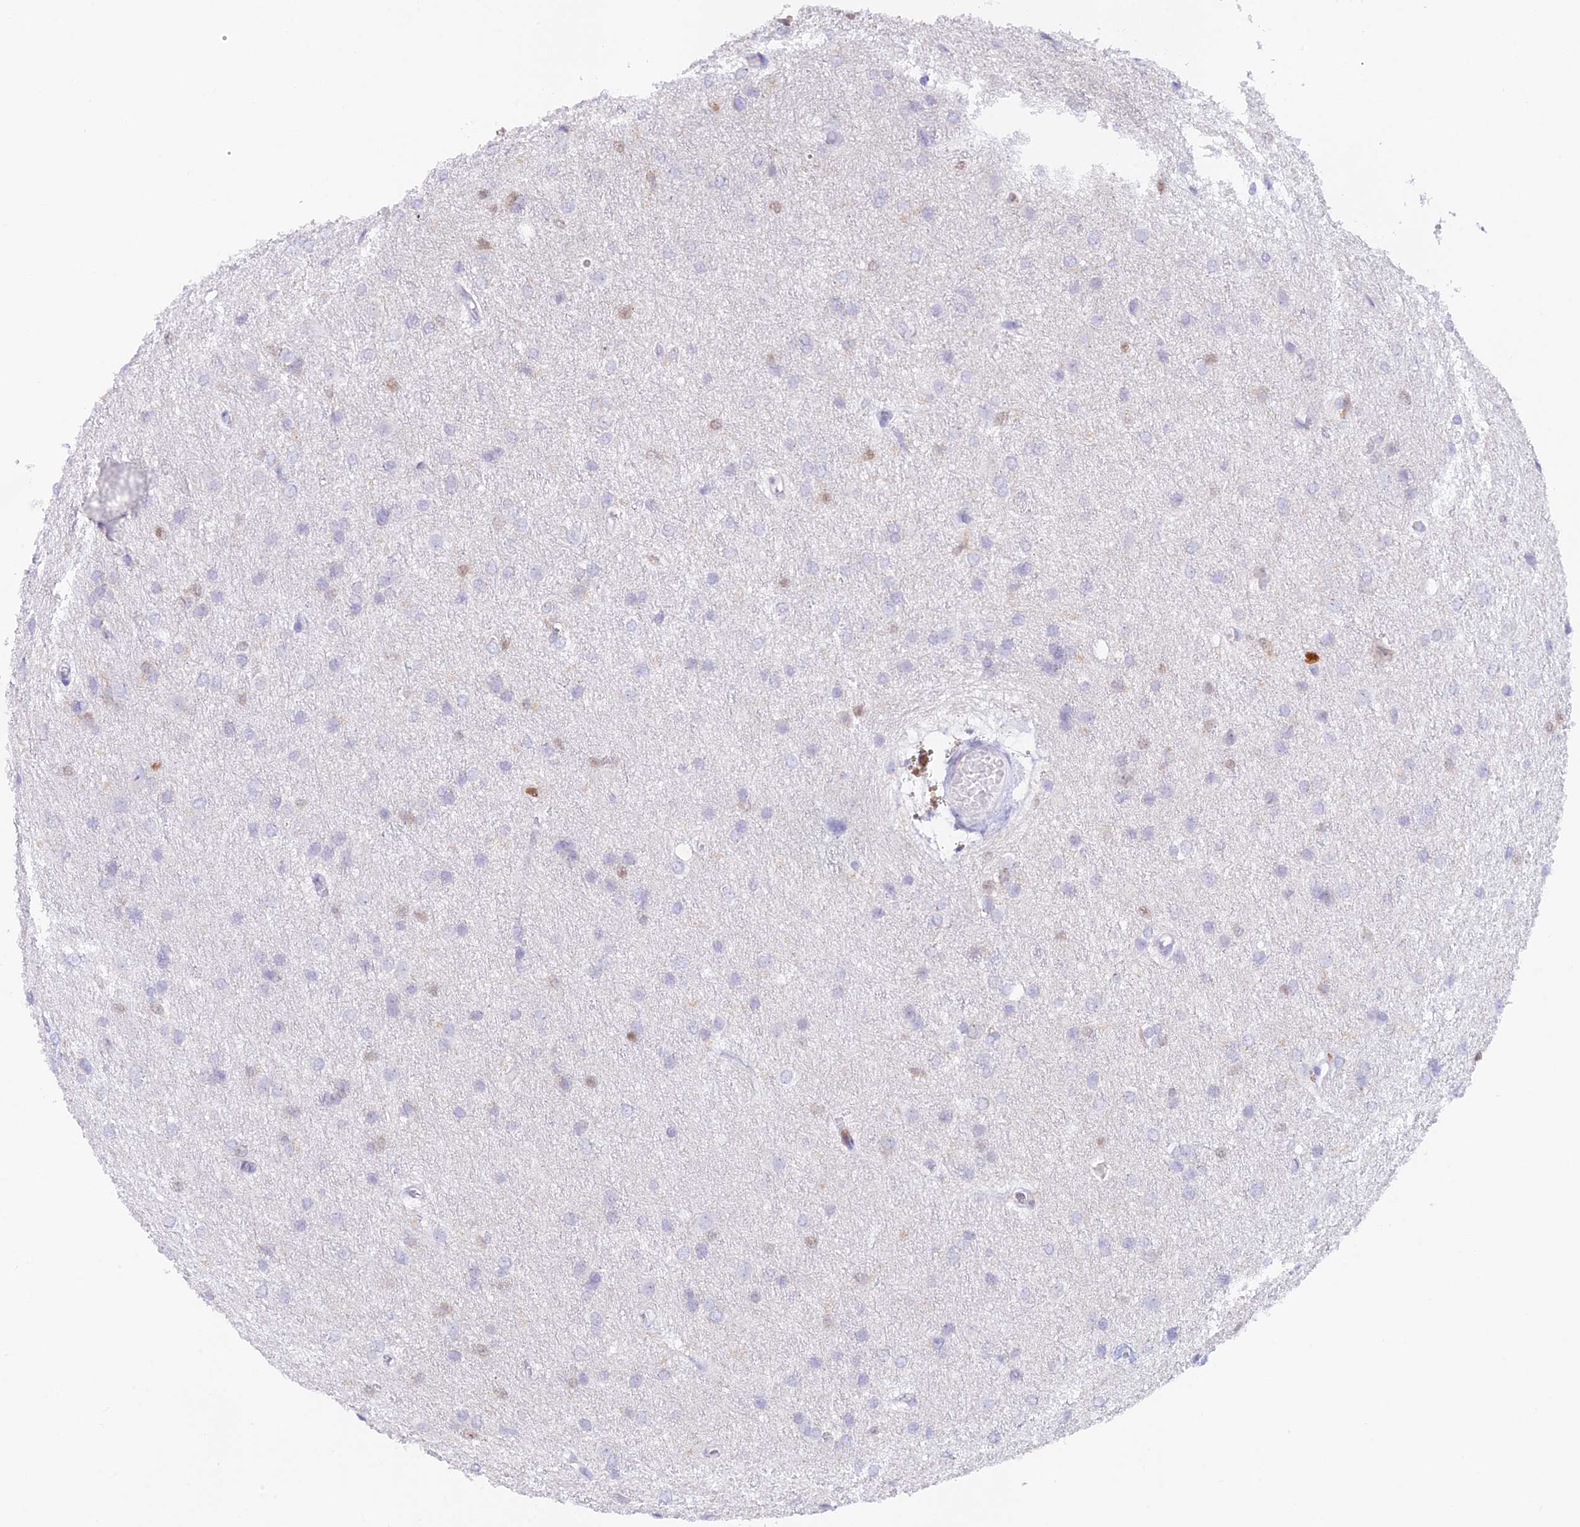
{"staining": {"intensity": "strong", "quantity": "<25%", "location": "nuclear"}, "tissue": "glioma", "cell_type": "Tumor cells", "image_type": "cancer", "snomed": [{"axis": "morphology", "description": "Glioma, malignant, High grade"}, {"axis": "topography", "description": "Brain"}], "caption": "Strong nuclear staining is appreciated in about <25% of tumor cells in glioma.", "gene": "DENND1C", "patient": {"sex": "female", "age": 50}}